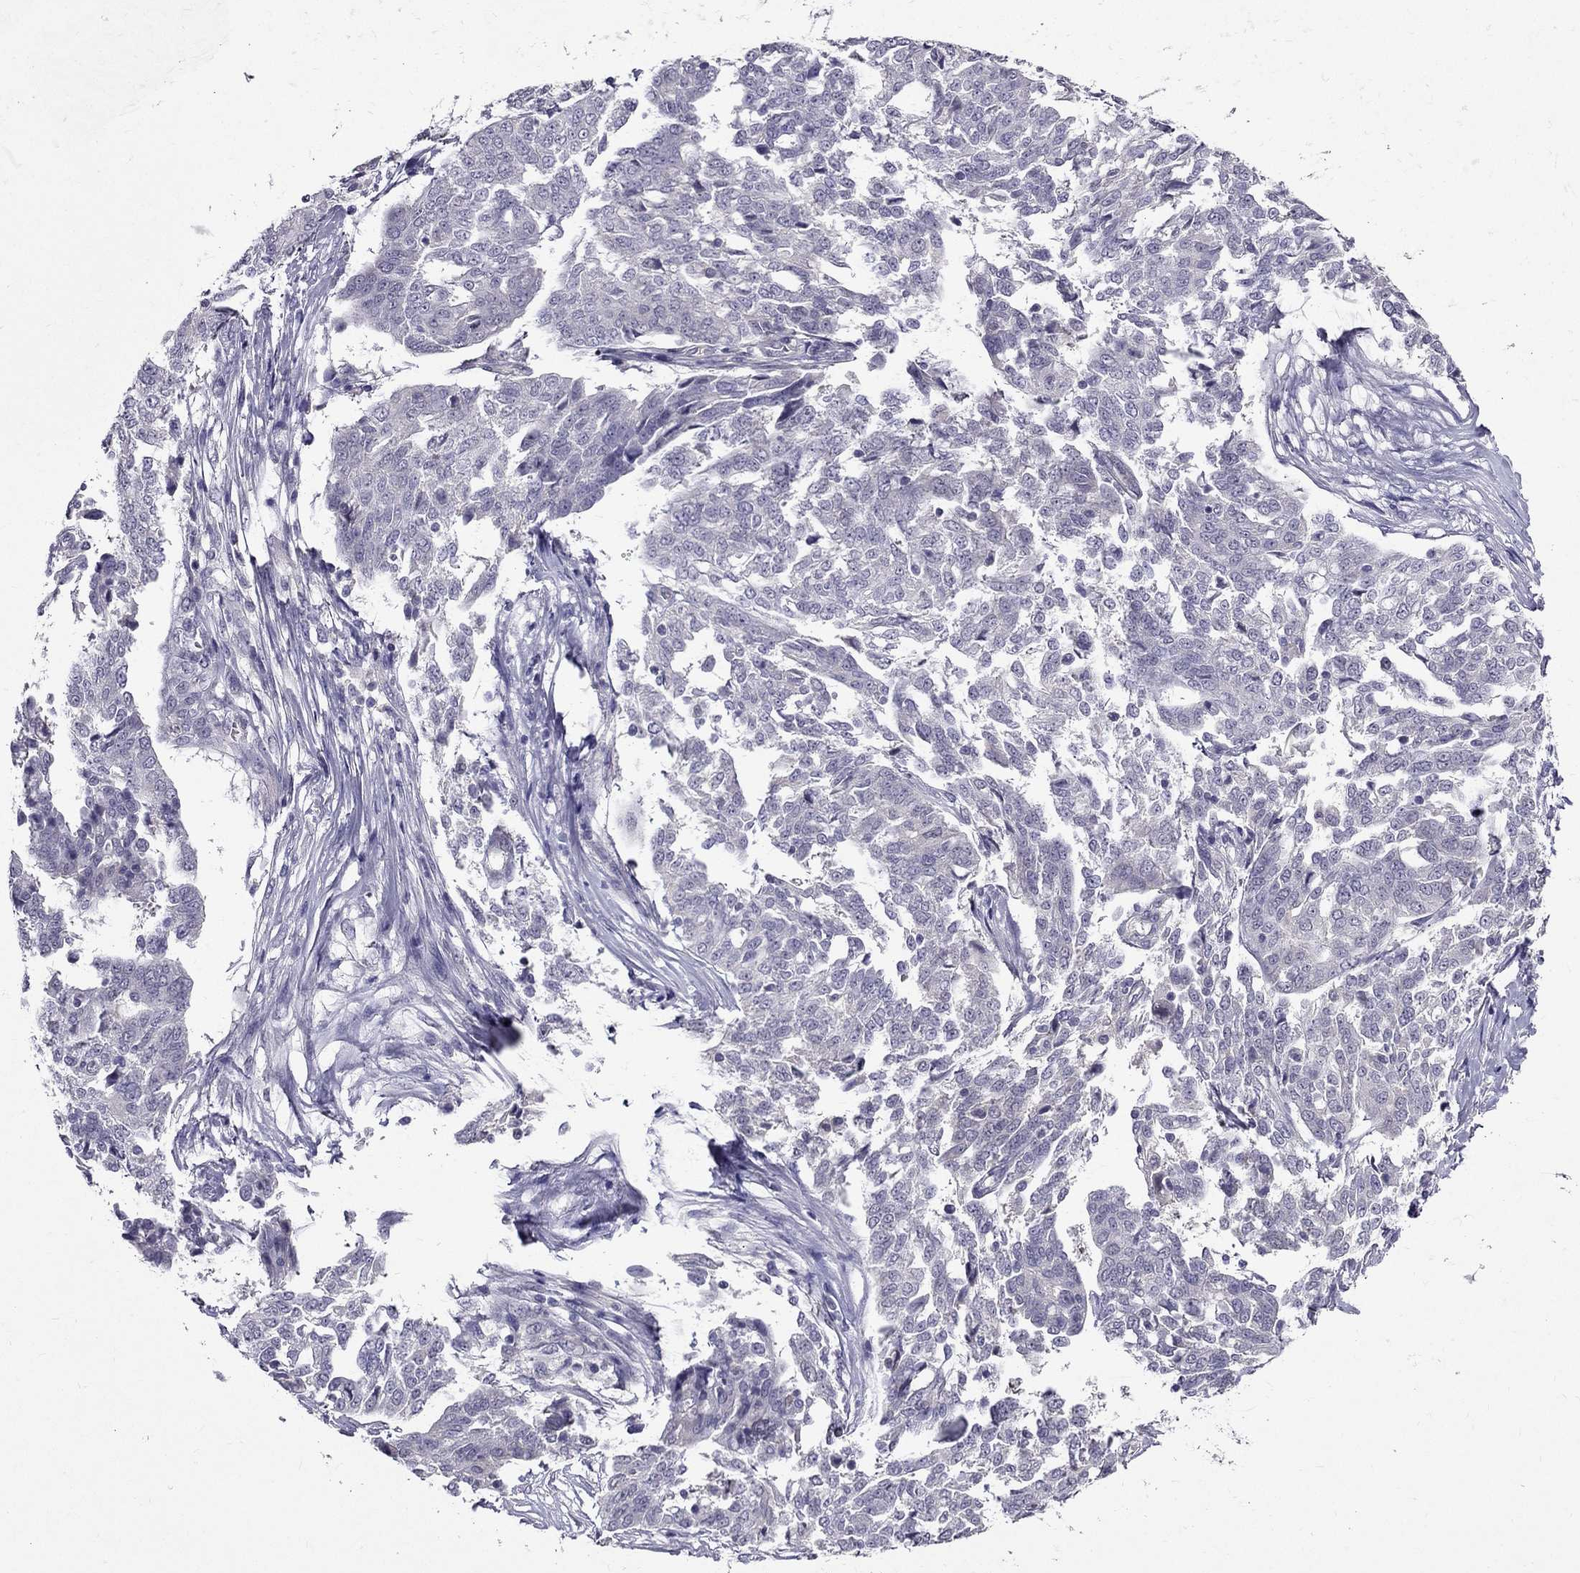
{"staining": {"intensity": "negative", "quantity": "none", "location": "none"}, "tissue": "ovarian cancer", "cell_type": "Tumor cells", "image_type": "cancer", "snomed": [{"axis": "morphology", "description": "Cystadenocarcinoma, serous, NOS"}, {"axis": "topography", "description": "Ovary"}], "caption": "The IHC histopathology image has no significant staining in tumor cells of ovarian cancer tissue. Brightfield microscopy of immunohistochemistry (IHC) stained with DAB (3,3'-diaminobenzidine) (brown) and hematoxylin (blue), captured at high magnification.", "gene": "DUSP15", "patient": {"sex": "female", "age": 67}}